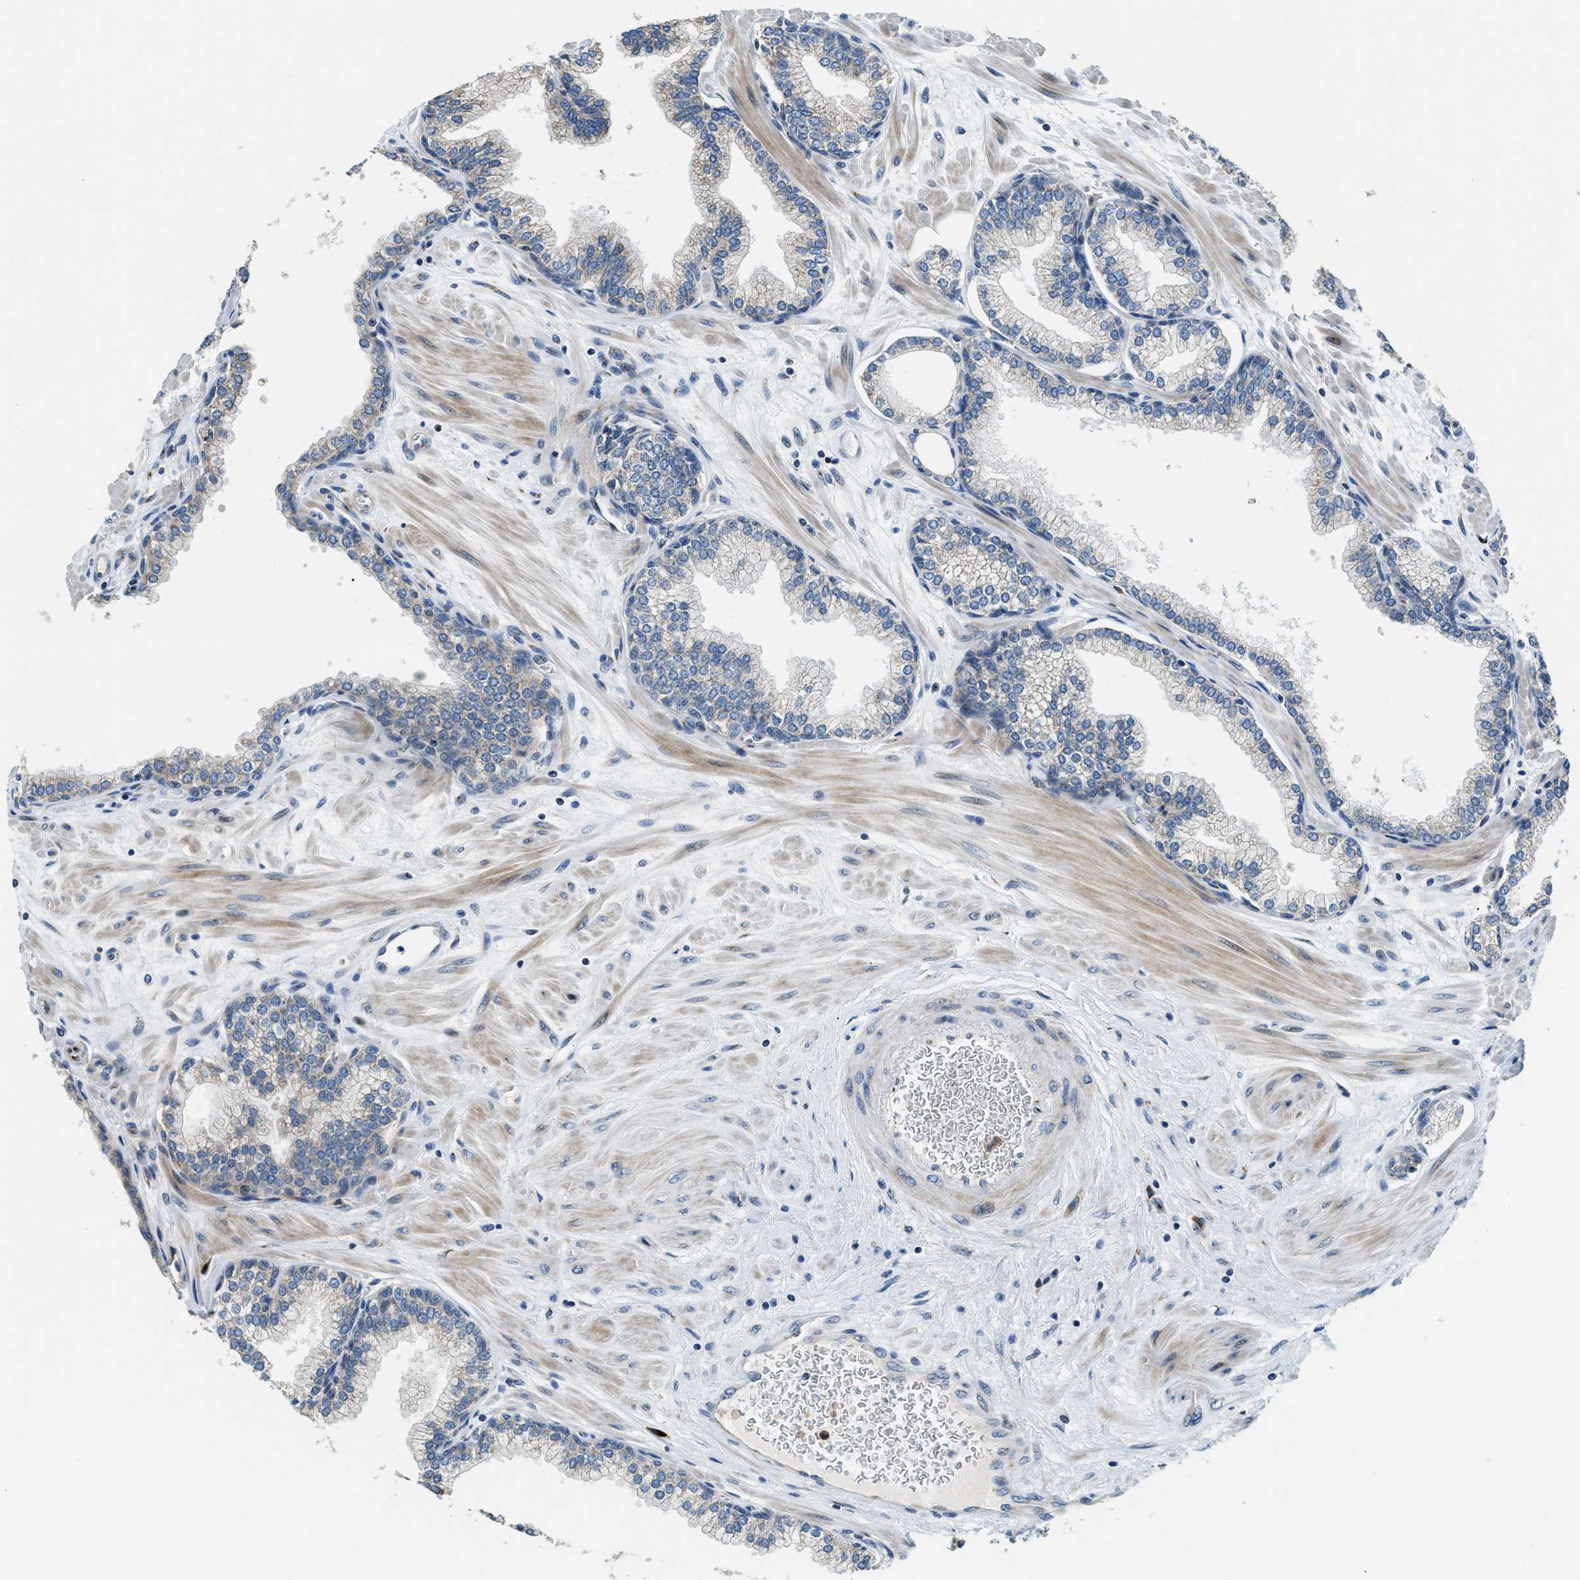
{"staining": {"intensity": "weak", "quantity": "25%-75%", "location": "cytoplasmic/membranous"}, "tissue": "prostate", "cell_type": "Glandular cells", "image_type": "normal", "snomed": [{"axis": "morphology", "description": "Normal tissue, NOS"}, {"axis": "morphology", "description": "Urothelial carcinoma, Low grade"}, {"axis": "topography", "description": "Urinary bladder"}, {"axis": "topography", "description": "Prostate"}], "caption": "Human prostate stained for a protein (brown) reveals weak cytoplasmic/membranous positive expression in approximately 25%-75% of glandular cells.", "gene": "FUT8", "patient": {"sex": "male", "age": 60}}